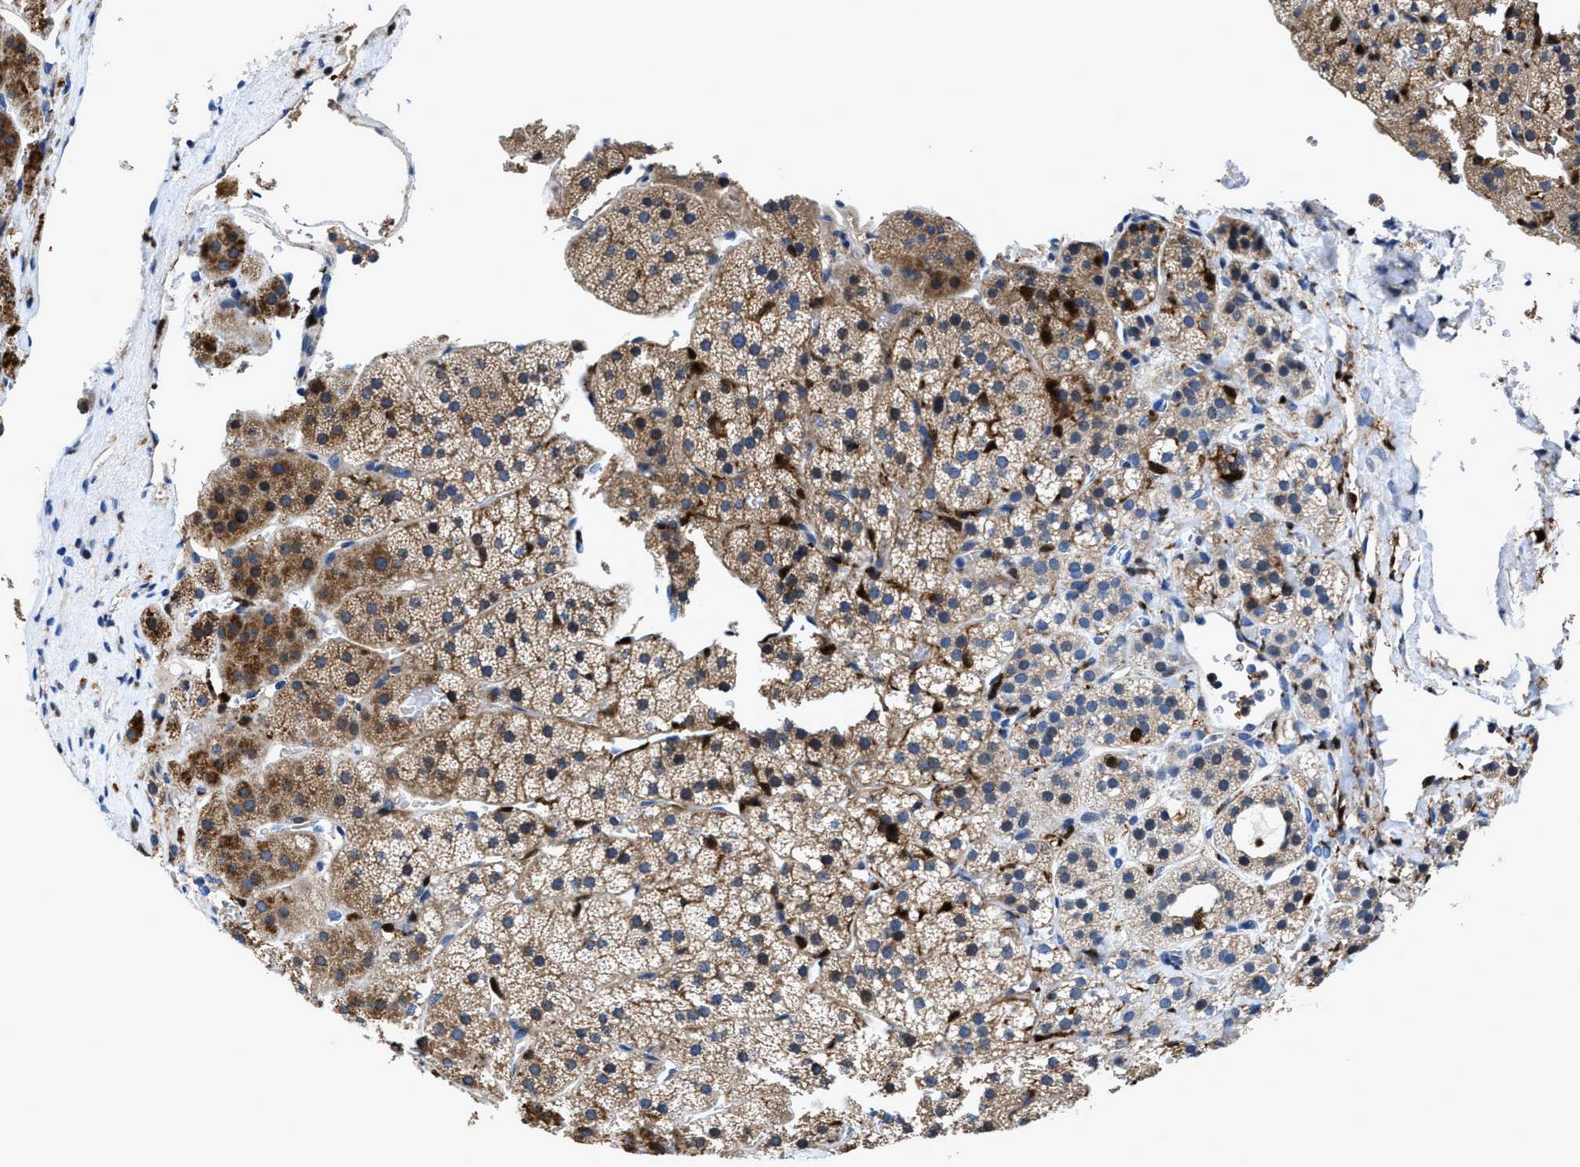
{"staining": {"intensity": "moderate", "quantity": ">75%", "location": "cytoplasmic/membranous"}, "tissue": "adrenal gland", "cell_type": "Glandular cells", "image_type": "normal", "snomed": [{"axis": "morphology", "description": "Normal tissue, NOS"}, {"axis": "topography", "description": "Adrenal gland"}], "caption": "Immunohistochemical staining of normal human adrenal gland displays moderate cytoplasmic/membranous protein expression in approximately >75% of glandular cells.", "gene": "RGS10", "patient": {"sex": "female", "age": 44}}